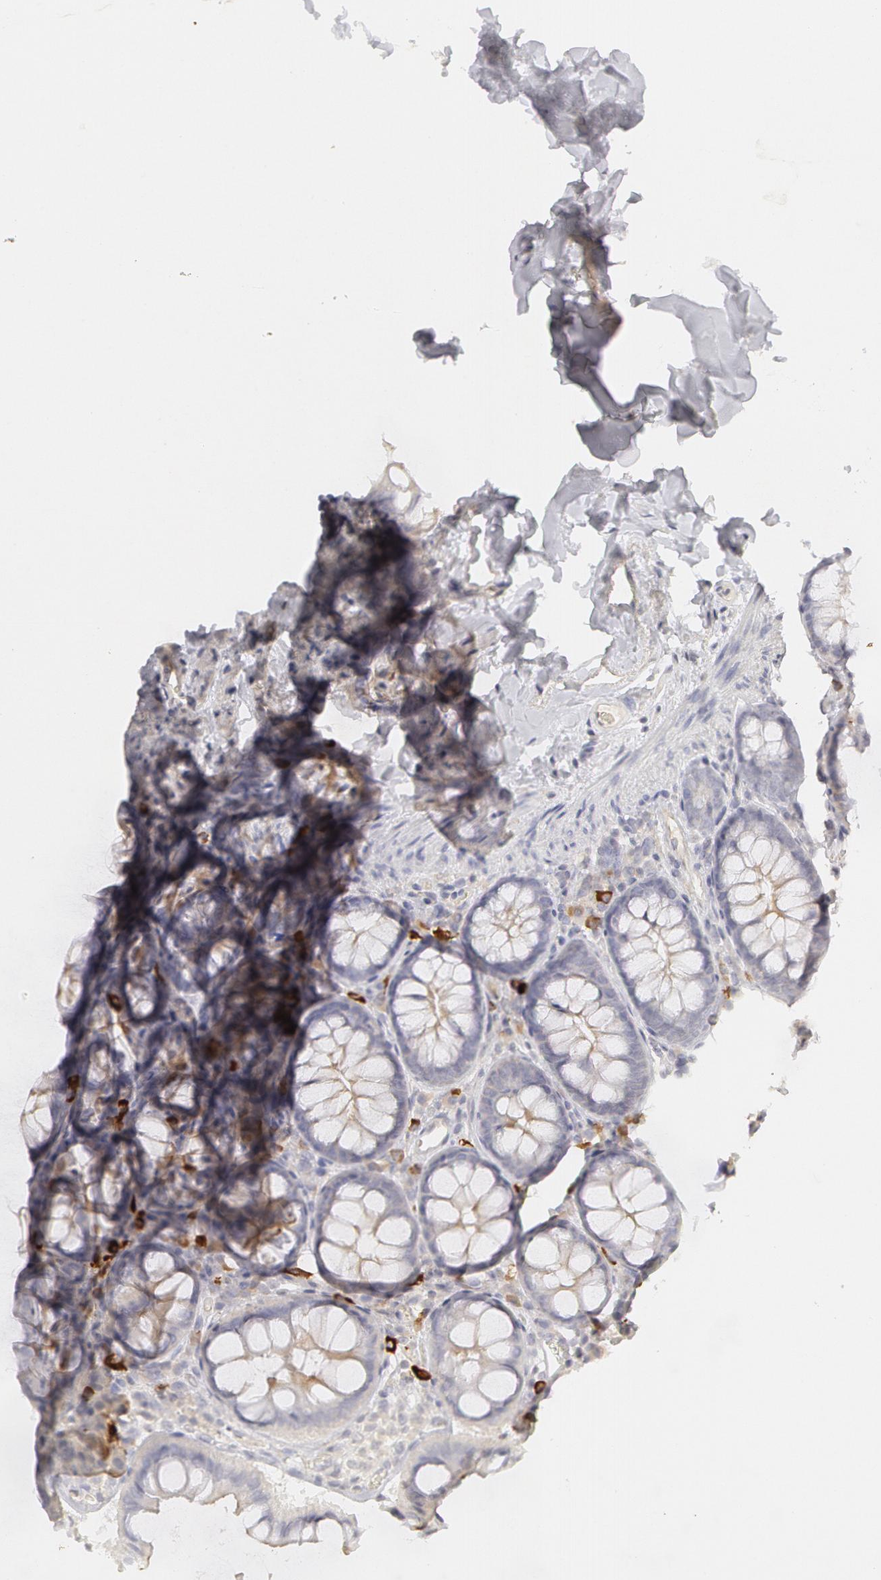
{"staining": {"intensity": "weak", "quantity": "<25%", "location": "cytoplasmic/membranous"}, "tissue": "colon", "cell_type": "Endothelial cells", "image_type": "normal", "snomed": [{"axis": "morphology", "description": "Normal tissue, NOS"}, {"axis": "topography", "description": "Colon"}], "caption": "An immunohistochemistry (IHC) histopathology image of unremarkable colon is shown. There is no staining in endothelial cells of colon.", "gene": "ABCB1", "patient": {"sex": "female", "age": 61}}